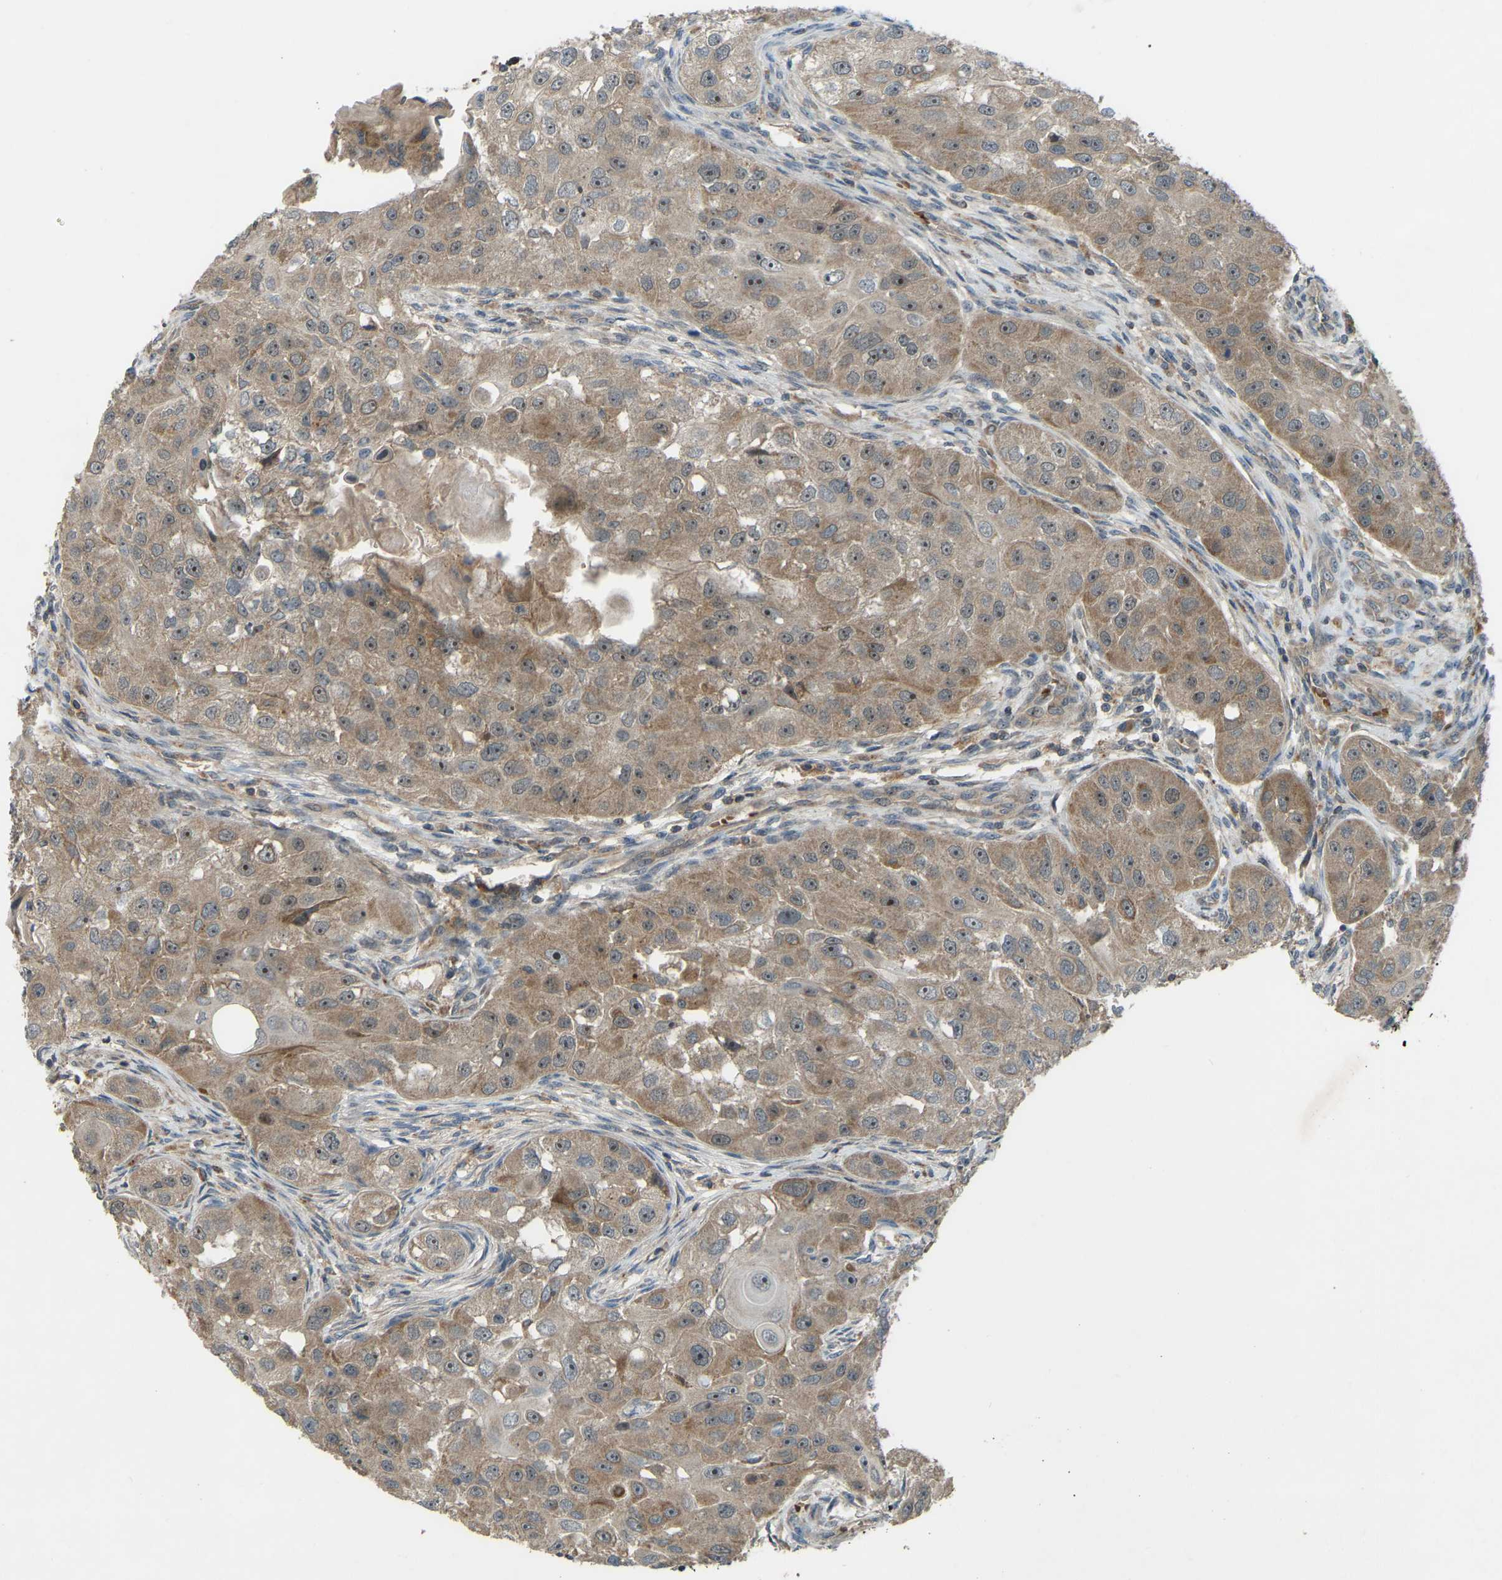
{"staining": {"intensity": "moderate", "quantity": ">75%", "location": "cytoplasmic/membranous"}, "tissue": "head and neck cancer", "cell_type": "Tumor cells", "image_type": "cancer", "snomed": [{"axis": "morphology", "description": "Normal tissue, NOS"}, {"axis": "morphology", "description": "Squamous cell carcinoma, NOS"}, {"axis": "topography", "description": "Skeletal muscle"}, {"axis": "topography", "description": "Head-Neck"}], "caption": "A medium amount of moderate cytoplasmic/membranous positivity is present in about >75% of tumor cells in squamous cell carcinoma (head and neck) tissue.", "gene": "ZNF71", "patient": {"sex": "male", "age": 51}}